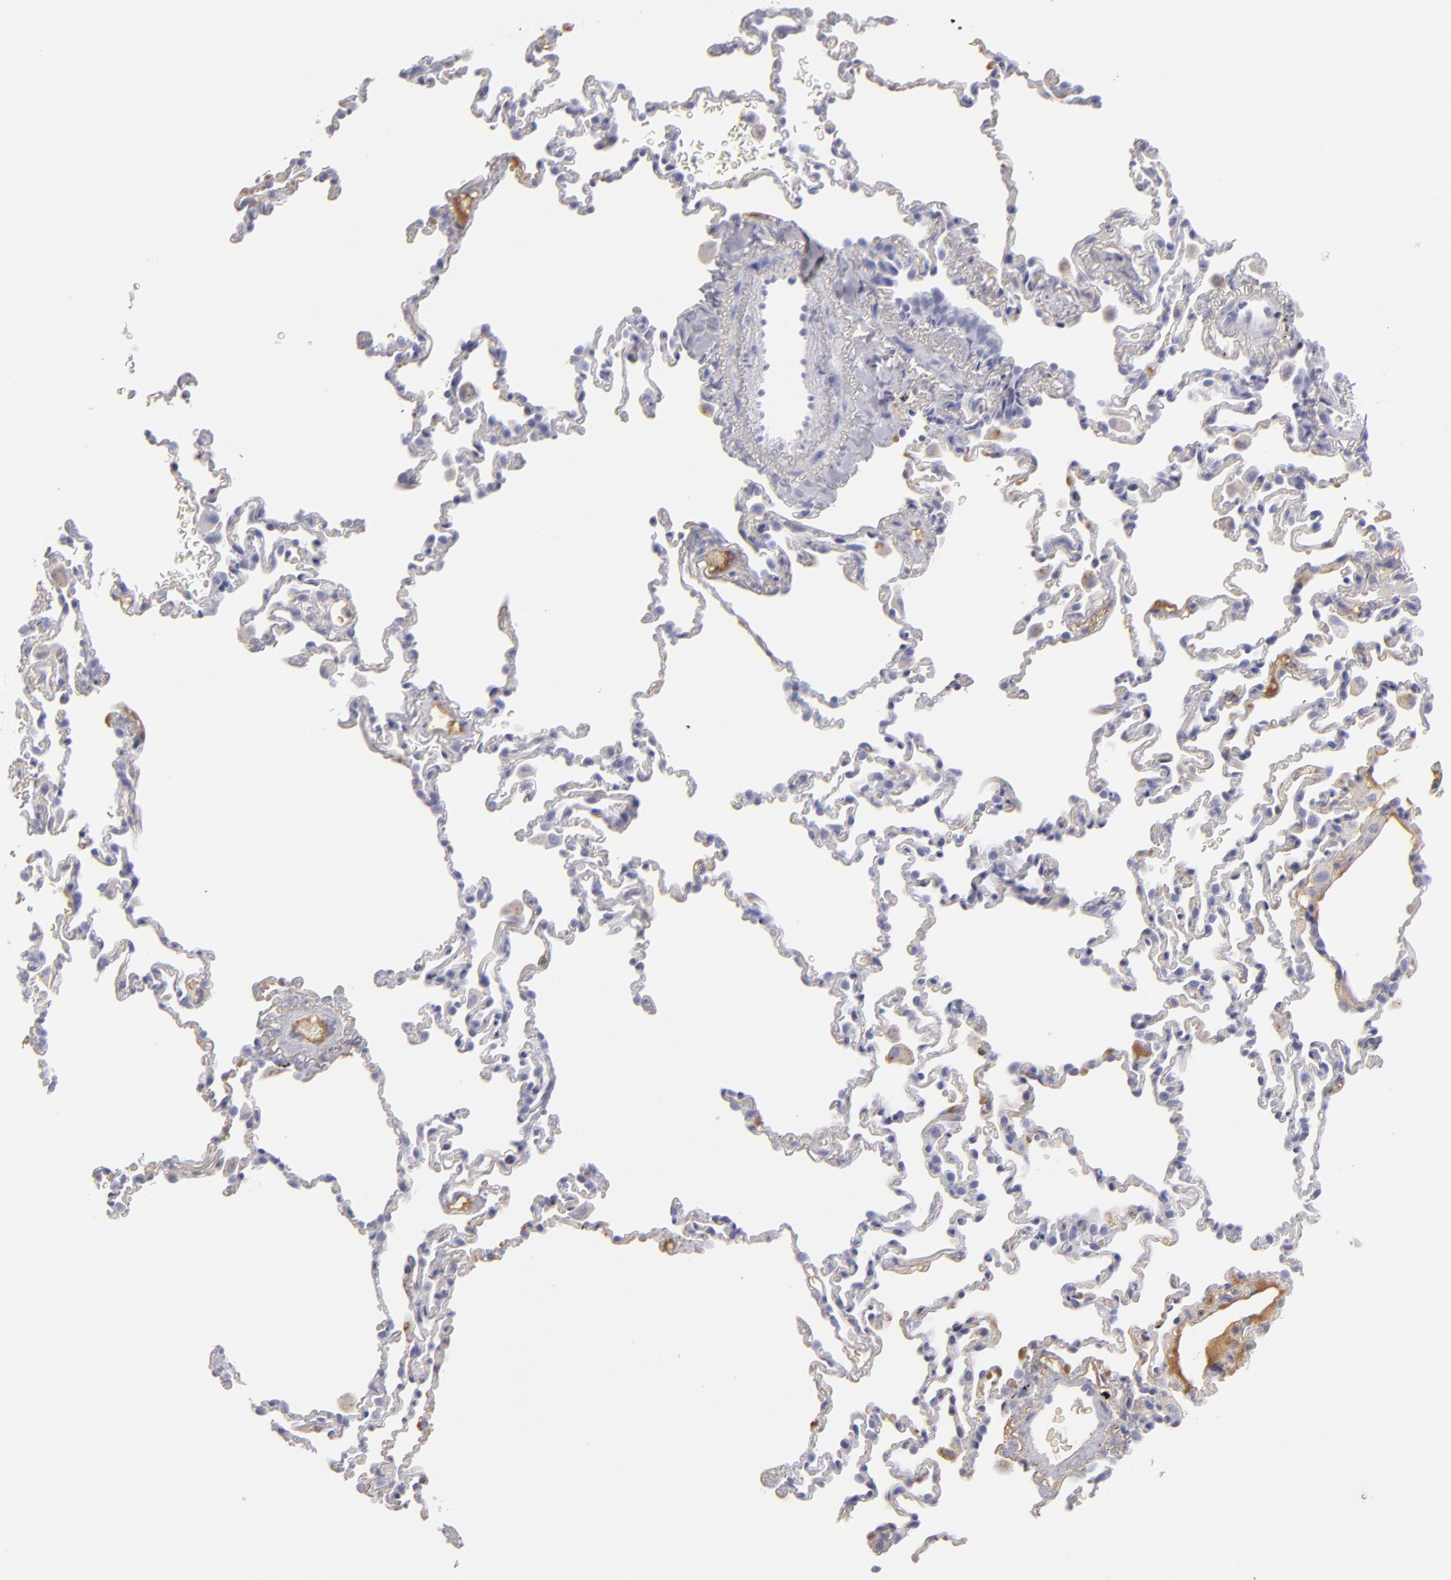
{"staining": {"intensity": "negative", "quantity": "none", "location": "none"}, "tissue": "lung", "cell_type": "Alveolar cells", "image_type": "normal", "snomed": [{"axis": "morphology", "description": "Normal tissue, NOS"}, {"axis": "topography", "description": "Lung"}], "caption": "An immunohistochemistry (IHC) image of benign lung is shown. There is no staining in alveolar cells of lung. Brightfield microscopy of immunohistochemistry (IHC) stained with DAB (brown) and hematoxylin (blue), captured at high magnification.", "gene": "SERPINA1", "patient": {"sex": "male", "age": 59}}